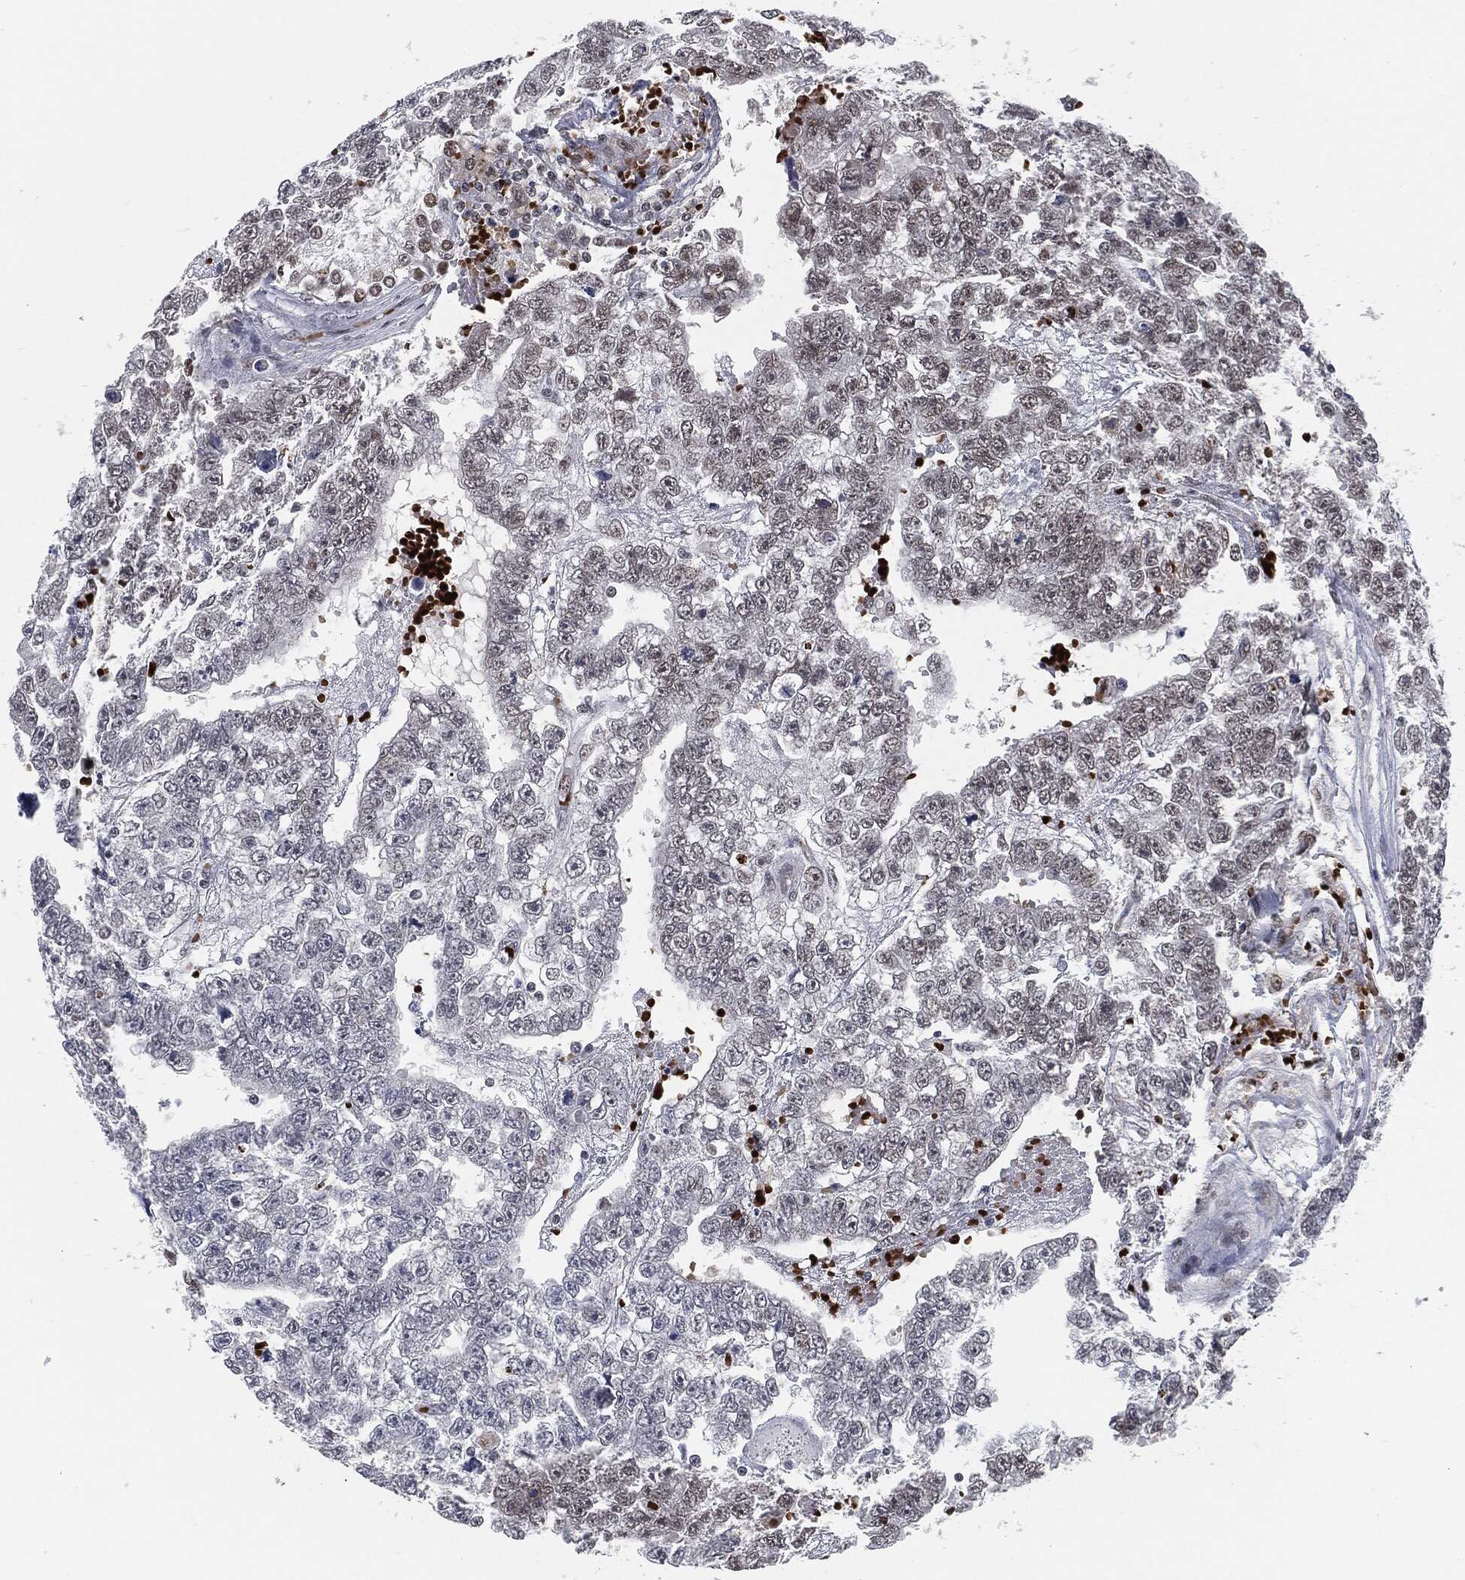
{"staining": {"intensity": "negative", "quantity": "none", "location": "none"}, "tissue": "testis cancer", "cell_type": "Tumor cells", "image_type": "cancer", "snomed": [{"axis": "morphology", "description": "Carcinoma, Embryonal, NOS"}, {"axis": "topography", "description": "Testis"}], "caption": "Testis cancer stained for a protein using immunohistochemistry (IHC) displays no staining tumor cells.", "gene": "ANXA1", "patient": {"sex": "male", "age": 25}}